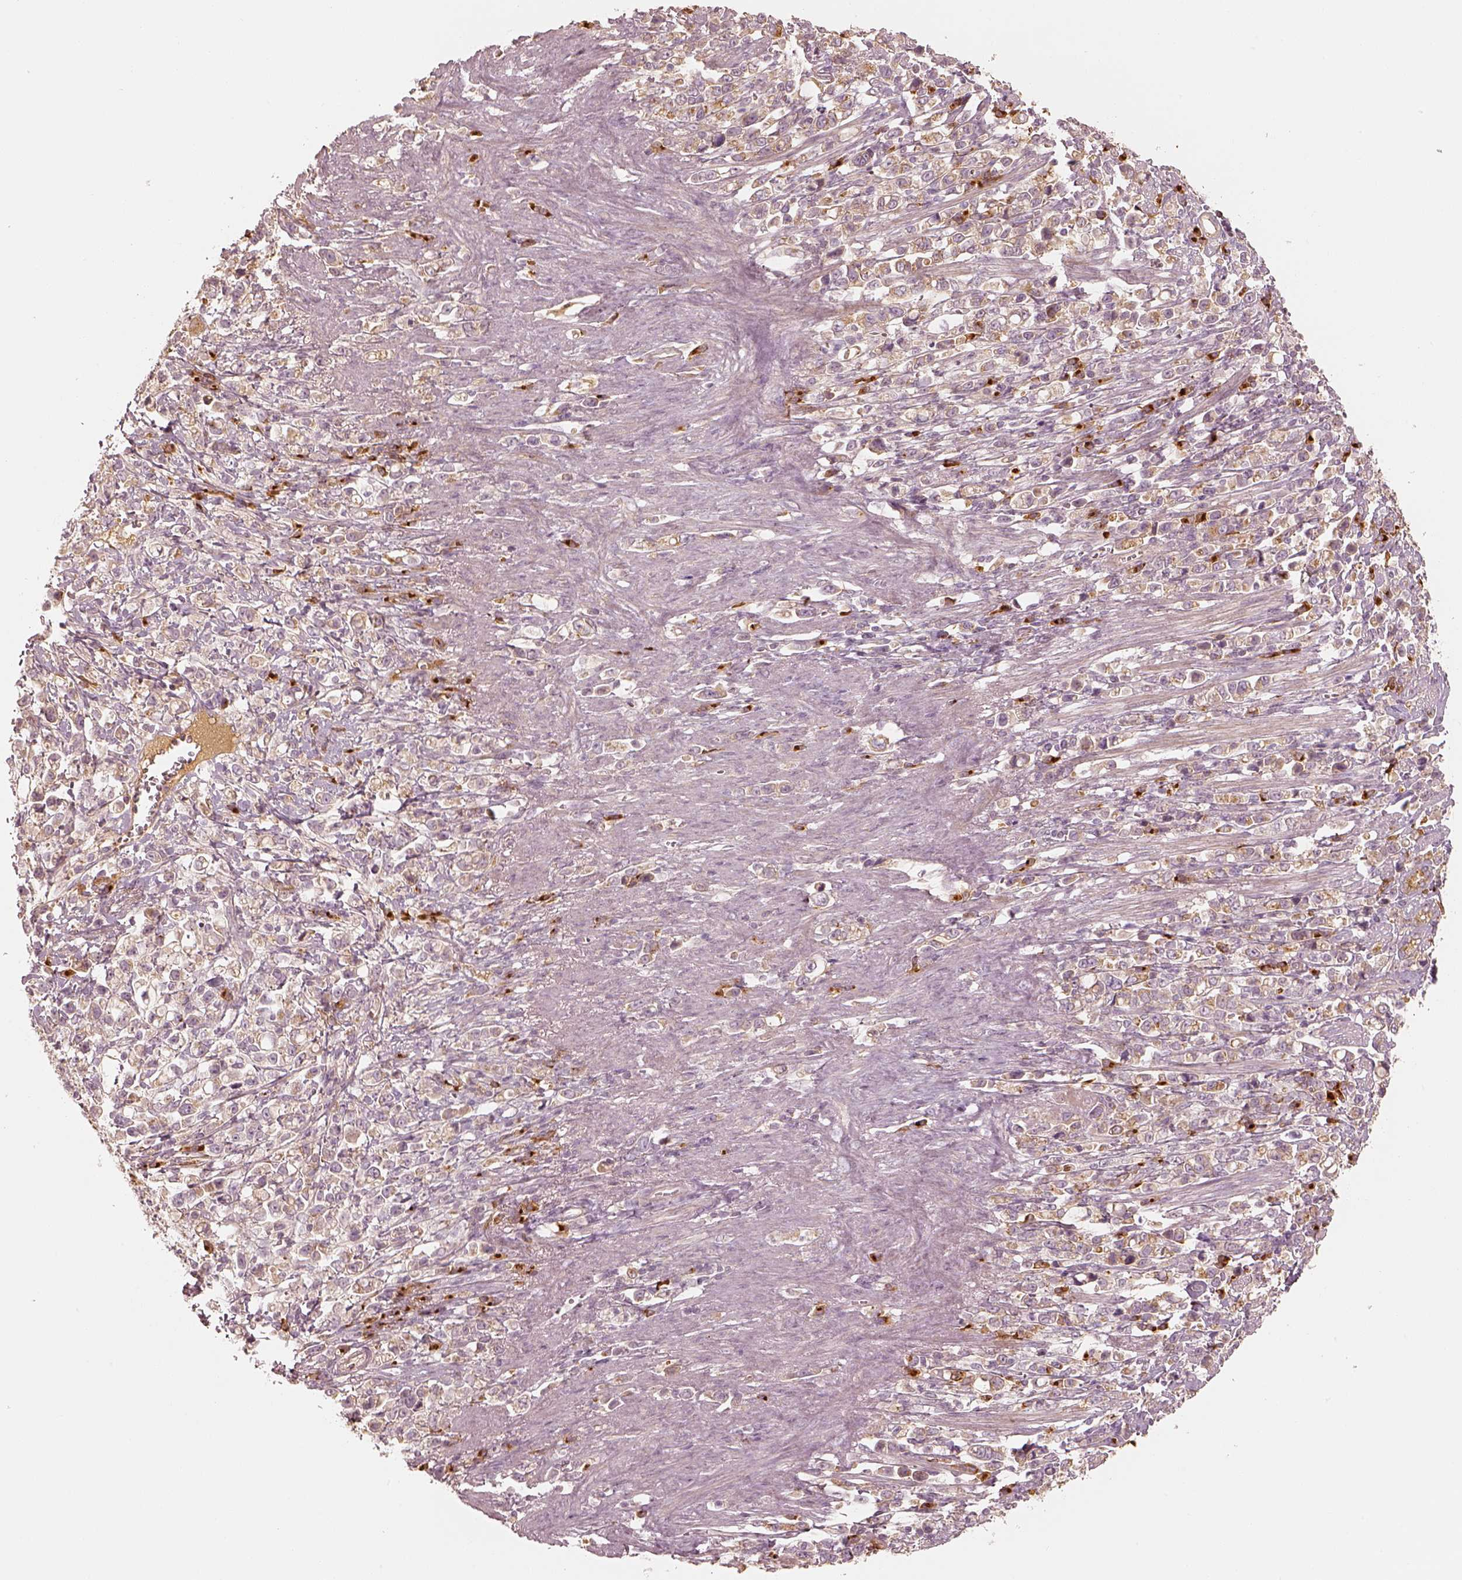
{"staining": {"intensity": "weak", "quantity": "25%-75%", "location": "cytoplasmic/membranous"}, "tissue": "stomach cancer", "cell_type": "Tumor cells", "image_type": "cancer", "snomed": [{"axis": "morphology", "description": "Adenocarcinoma, NOS"}, {"axis": "topography", "description": "Stomach"}], "caption": "Immunohistochemistry (IHC) of stomach cancer (adenocarcinoma) shows low levels of weak cytoplasmic/membranous expression in about 25%-75% of tumor cells. The protein is stained brown, and the nuclei are stained in blue (DAB IHC with brightfield microscopy, high magnification).", "gene": "GORASP2", "patient": {"sex": "male", "age": 63}}